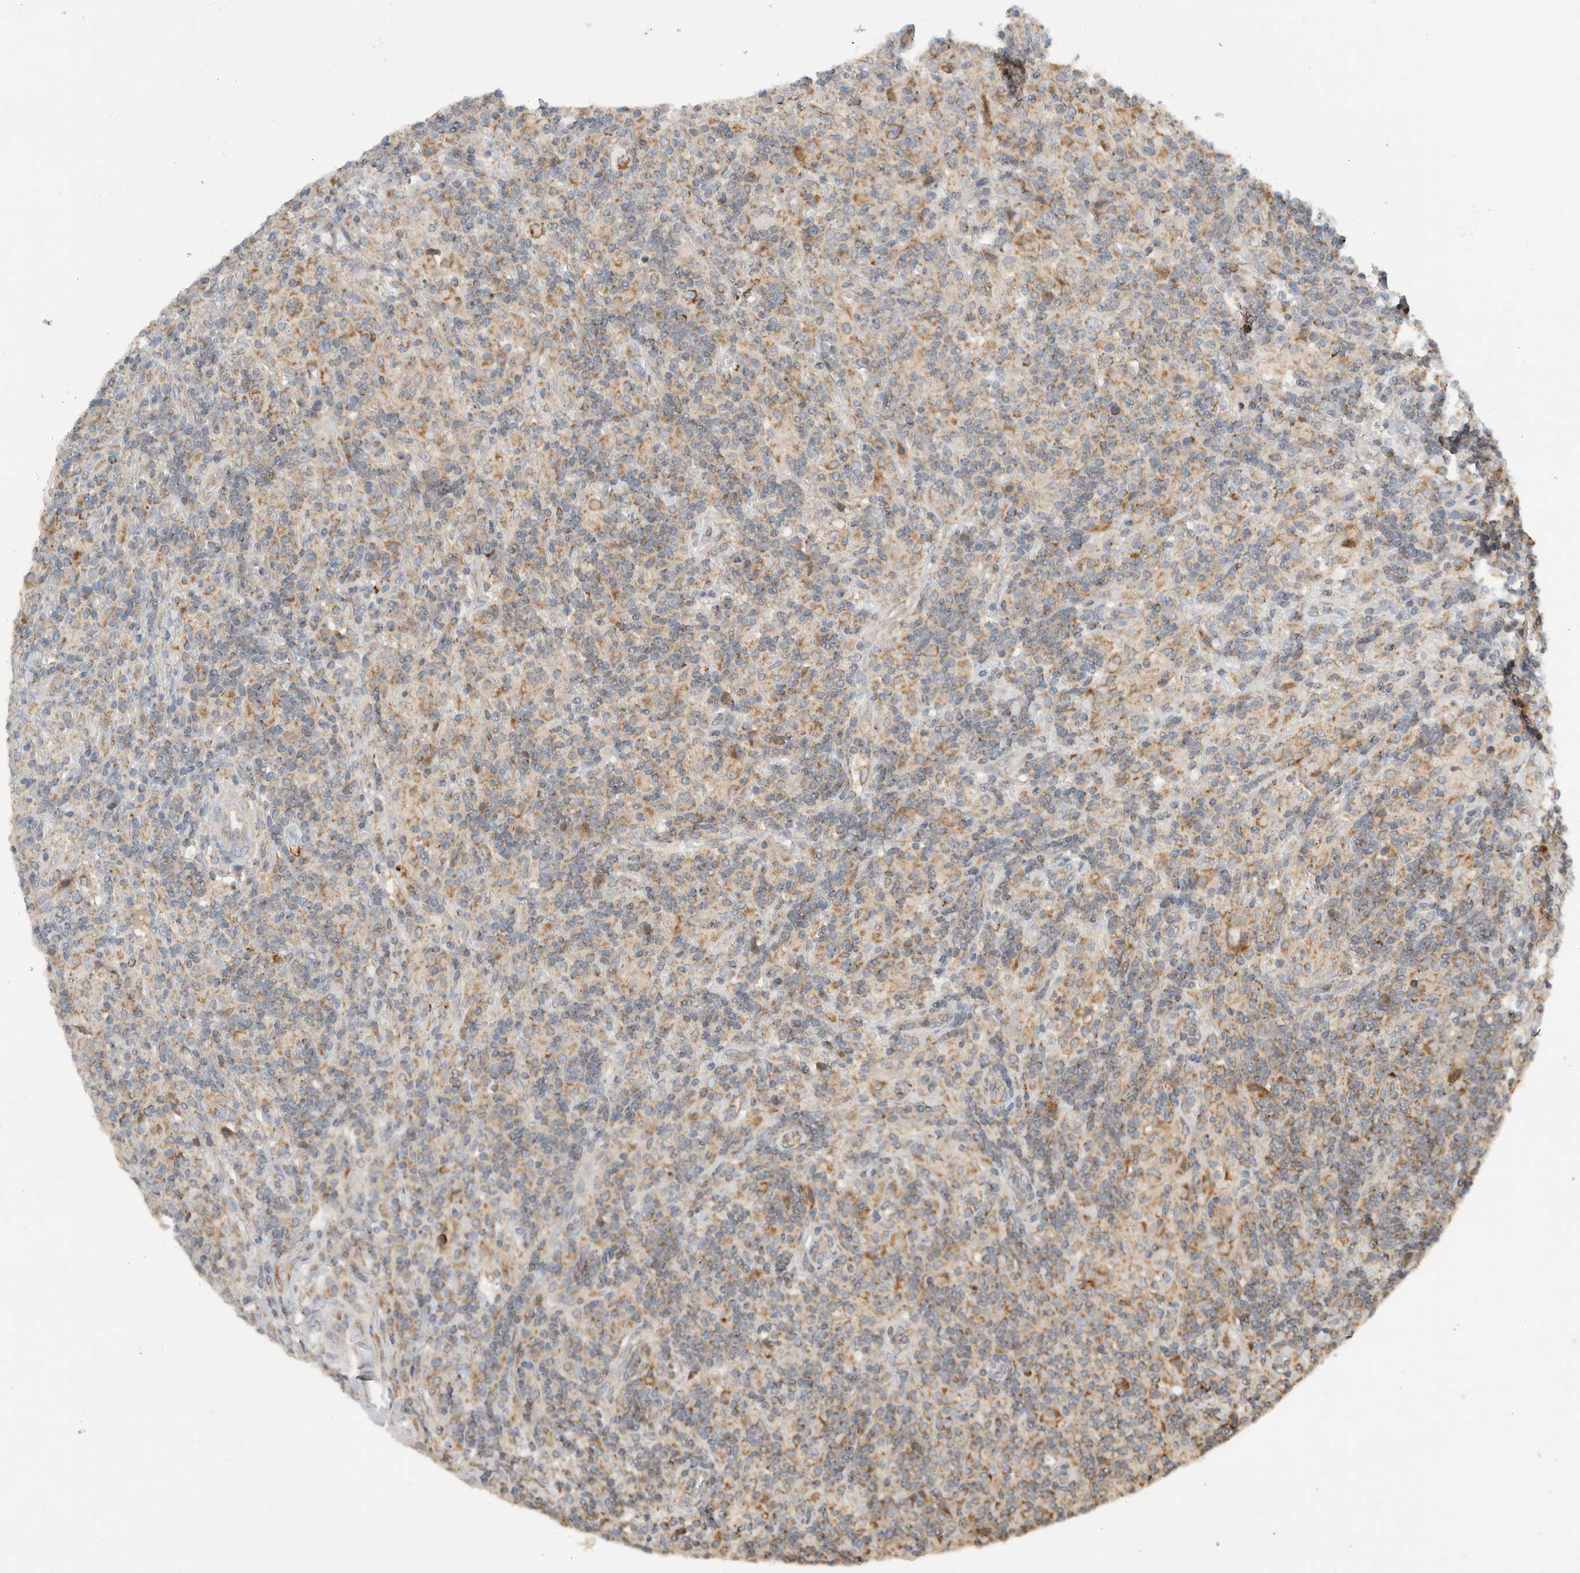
{"staining": {"intensity": "moderate", "quantity": "25%-75%", "location": "cytoplasmic/membranous"}, "tissue": "lymphoma", "cell_type": "Tumor cells", "image_type": "cancer", "snomed": [{"axis": "morphology", "description": "Hodgkin's disease, NOS"}, {"axis": "topography", "description": "Lymph node"}], "caption": "IHC staining of Hodgkin's disease, which displays medium levels of moderate cytoplasmic/membranous positivity in about 25%-75% of tumor cells indicating moderate cytoplasmic/membranous protein staining. The staining was performed using DAB (brown) for protein detection and nuclei were counterstained in hematoxylin (blue).", "gene": "AMPD1", "patient": {"sex": "male", "age": 70}}